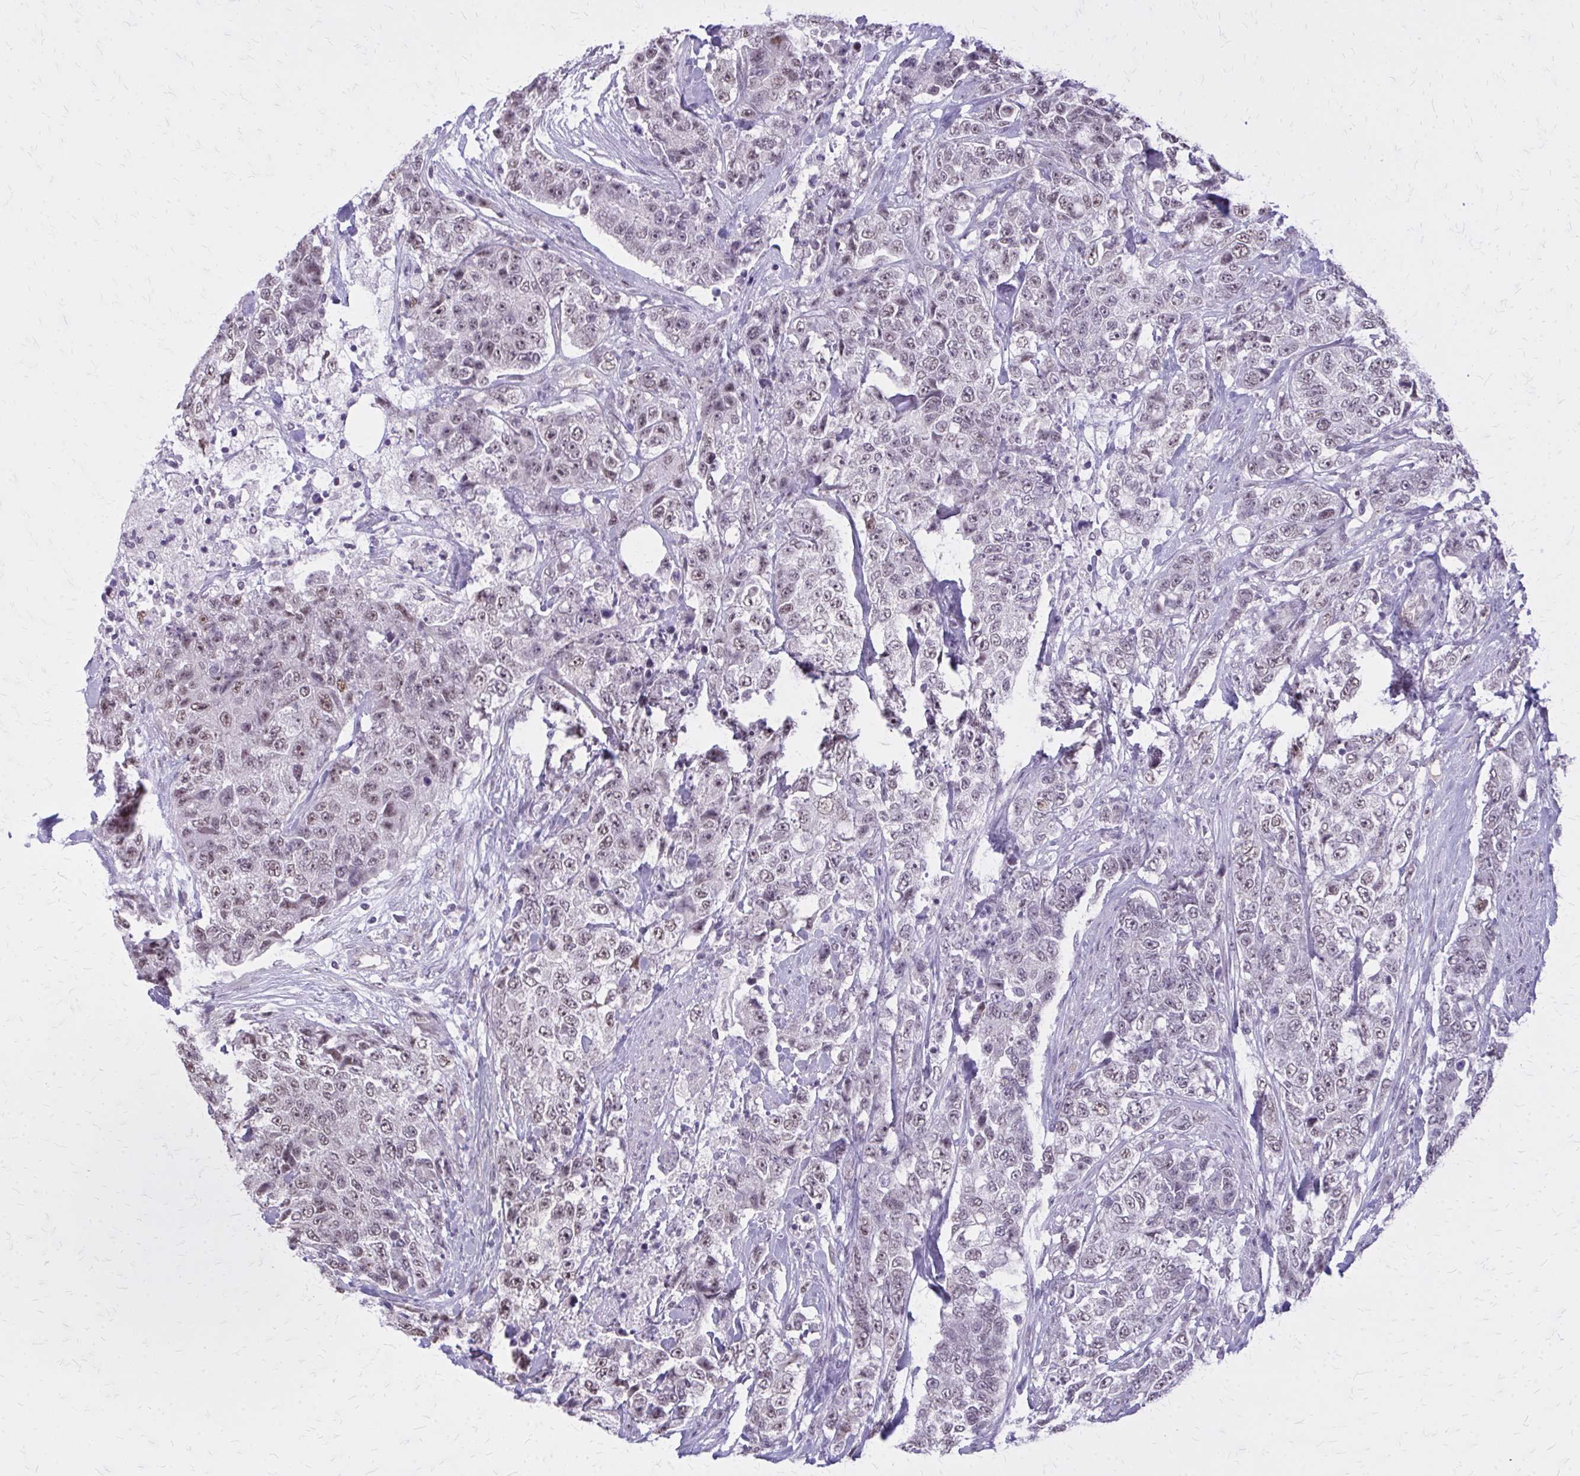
{"staining": {"intensity": "weak", "quantity": "<25%", "location": "nuclear"}, "tissue": "urothelial cancer", "cell_type": "Tumor cells", "image_type": "cancer", "snomed": [{"axis": "morphology", "description": "Urothelial carcinoma, High grade"}, {"axis": "topography", "description": "Urinary bladder"}], "caption": "There is no significant staining in tumor cells of urothelial carcinoma (high-grade).", "gene": "PLCB1", "patient": {"sex": "female", "age": 78}}